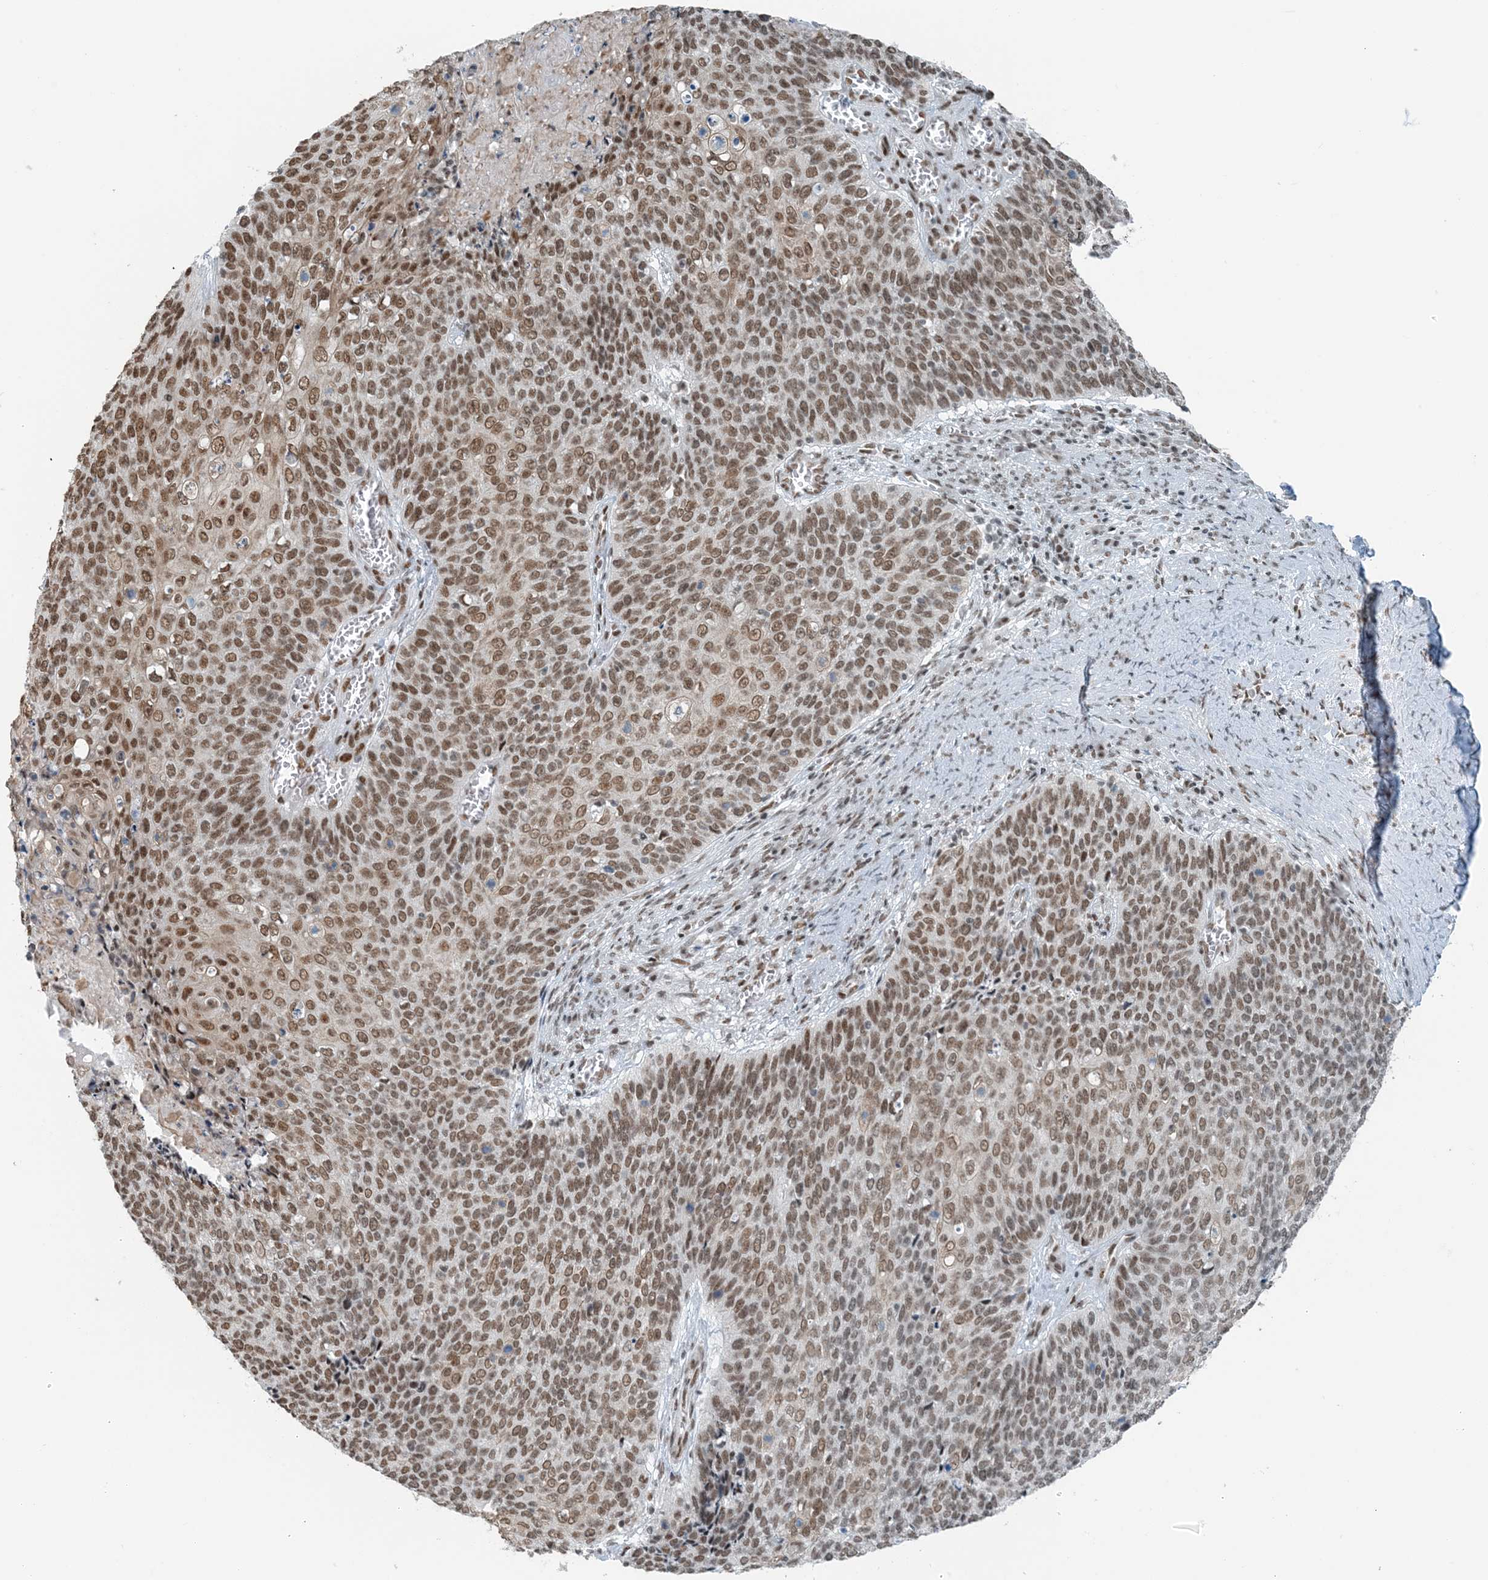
{"staining": {"intensity": "moderate", "quantity": ">75%", "location": "nuclear"}, "tissue": "cervical cancer", "cell_type": "Tumor cells", "image_type": "cancer", "snomed": [{"axis": "morphology", "description": "Squamous cell carcinoma, NOS"}, {"axis": "topography", "description": "Cervix"}], "caption": "Protein staining demonstrates moderate nuclear positivity in about >75% of tumor cells in squamous cell carcinoma (cervical).", "gene": "ZNF500", "patient": {"sex": "female", "age": 39}}